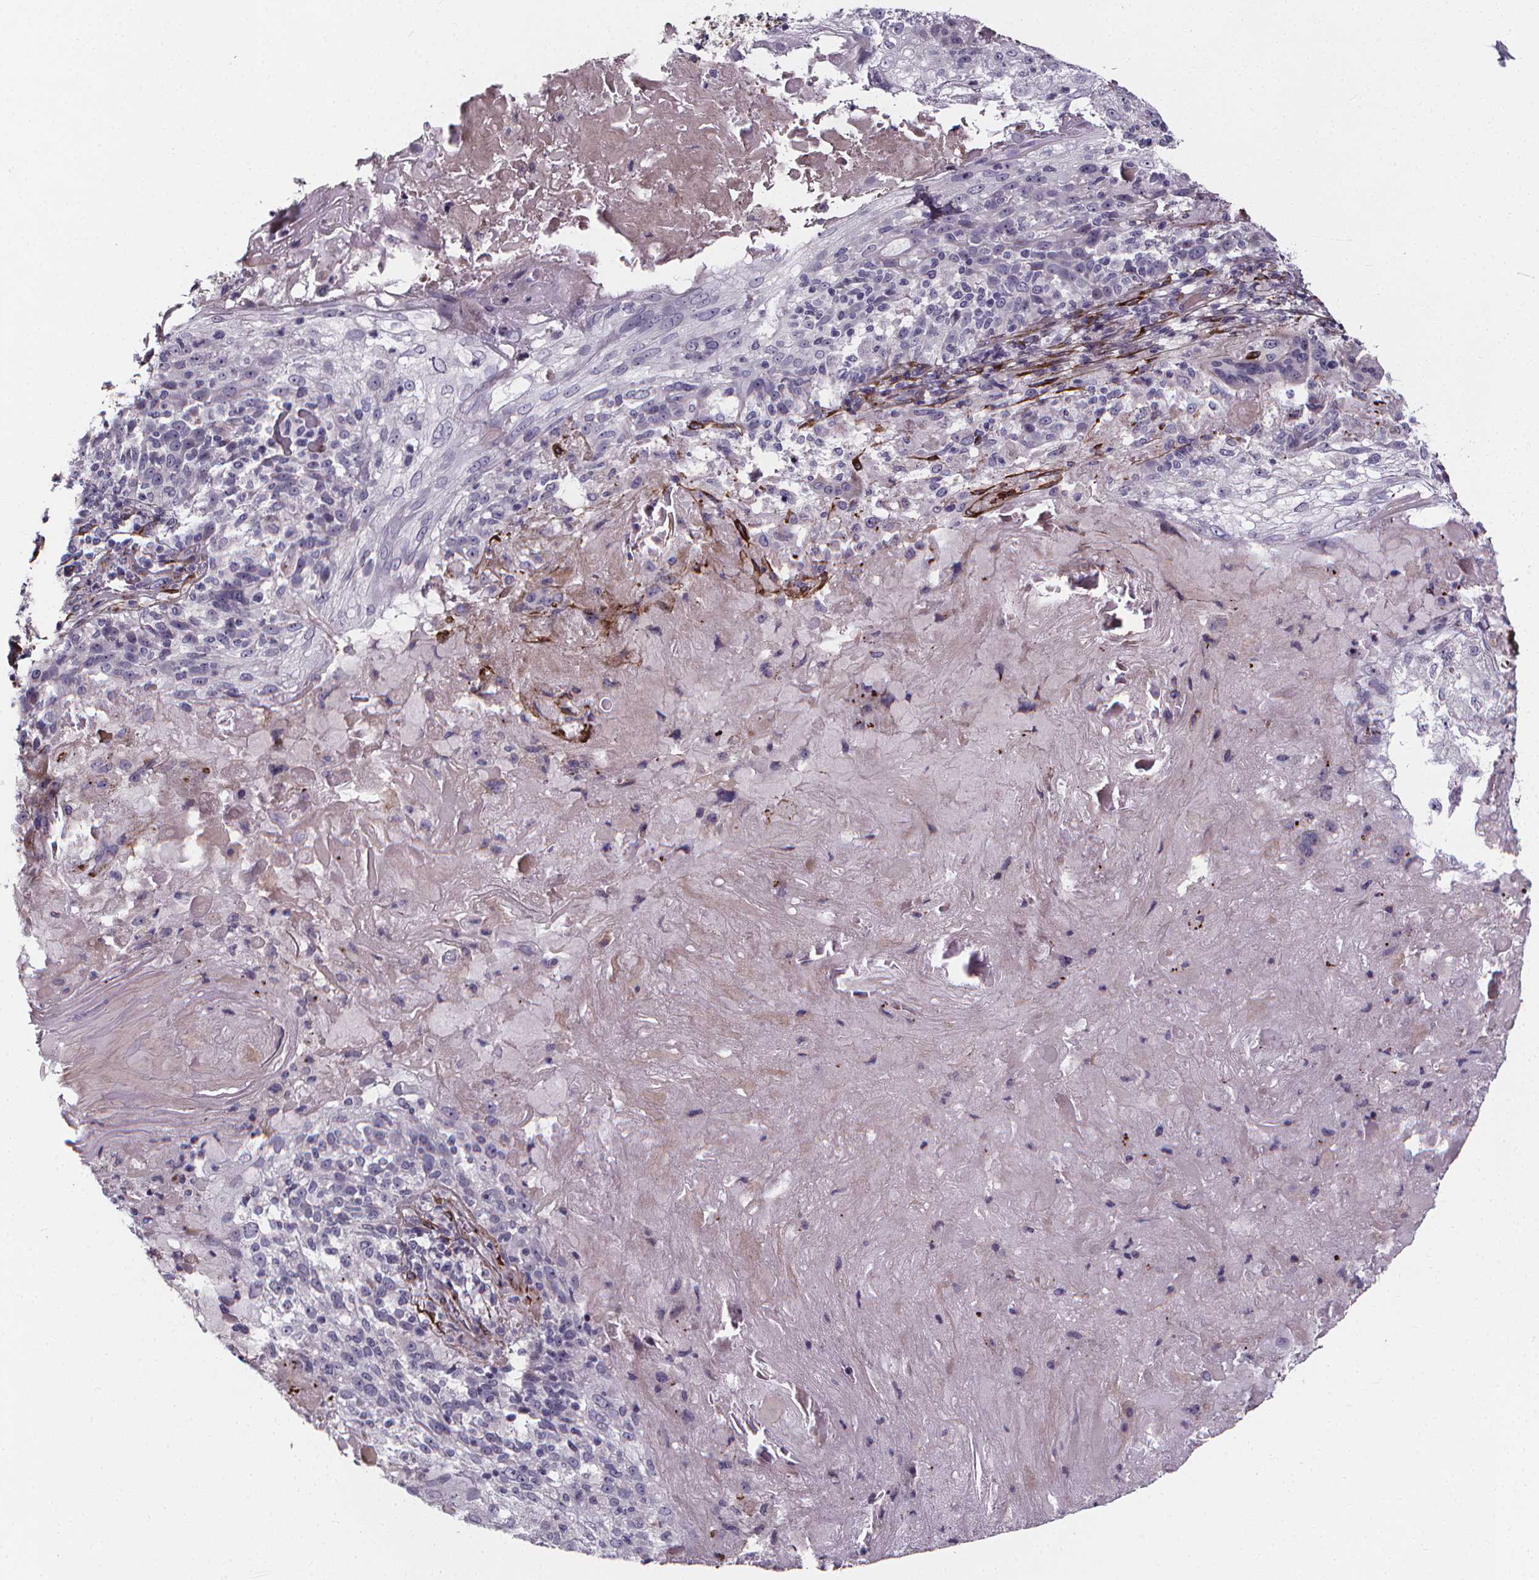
{"staining": {"intensity": "negative", "quantity": "none", "location": "none"}, "tissue": "skin cancer", "cell_type": "Tumor cells", "image_type": "cancer", "snomed": [{"axis": "morphology", "description": "Normal tissue, NOS"}, {"axis": "morphology", "description": "Squamous cell carcinoma, NOS"}, {"axis": "topography", "description": "Skin"}], "caption": "There is no significant expression in tumor cells of skin cancer. Brightfield microscopy of IHC stained with DAB (brown) and hematoxylin (blue), captured at high magnification.", "gene": "AEBP1", "patient": {"sex": "female", "age": 83}}